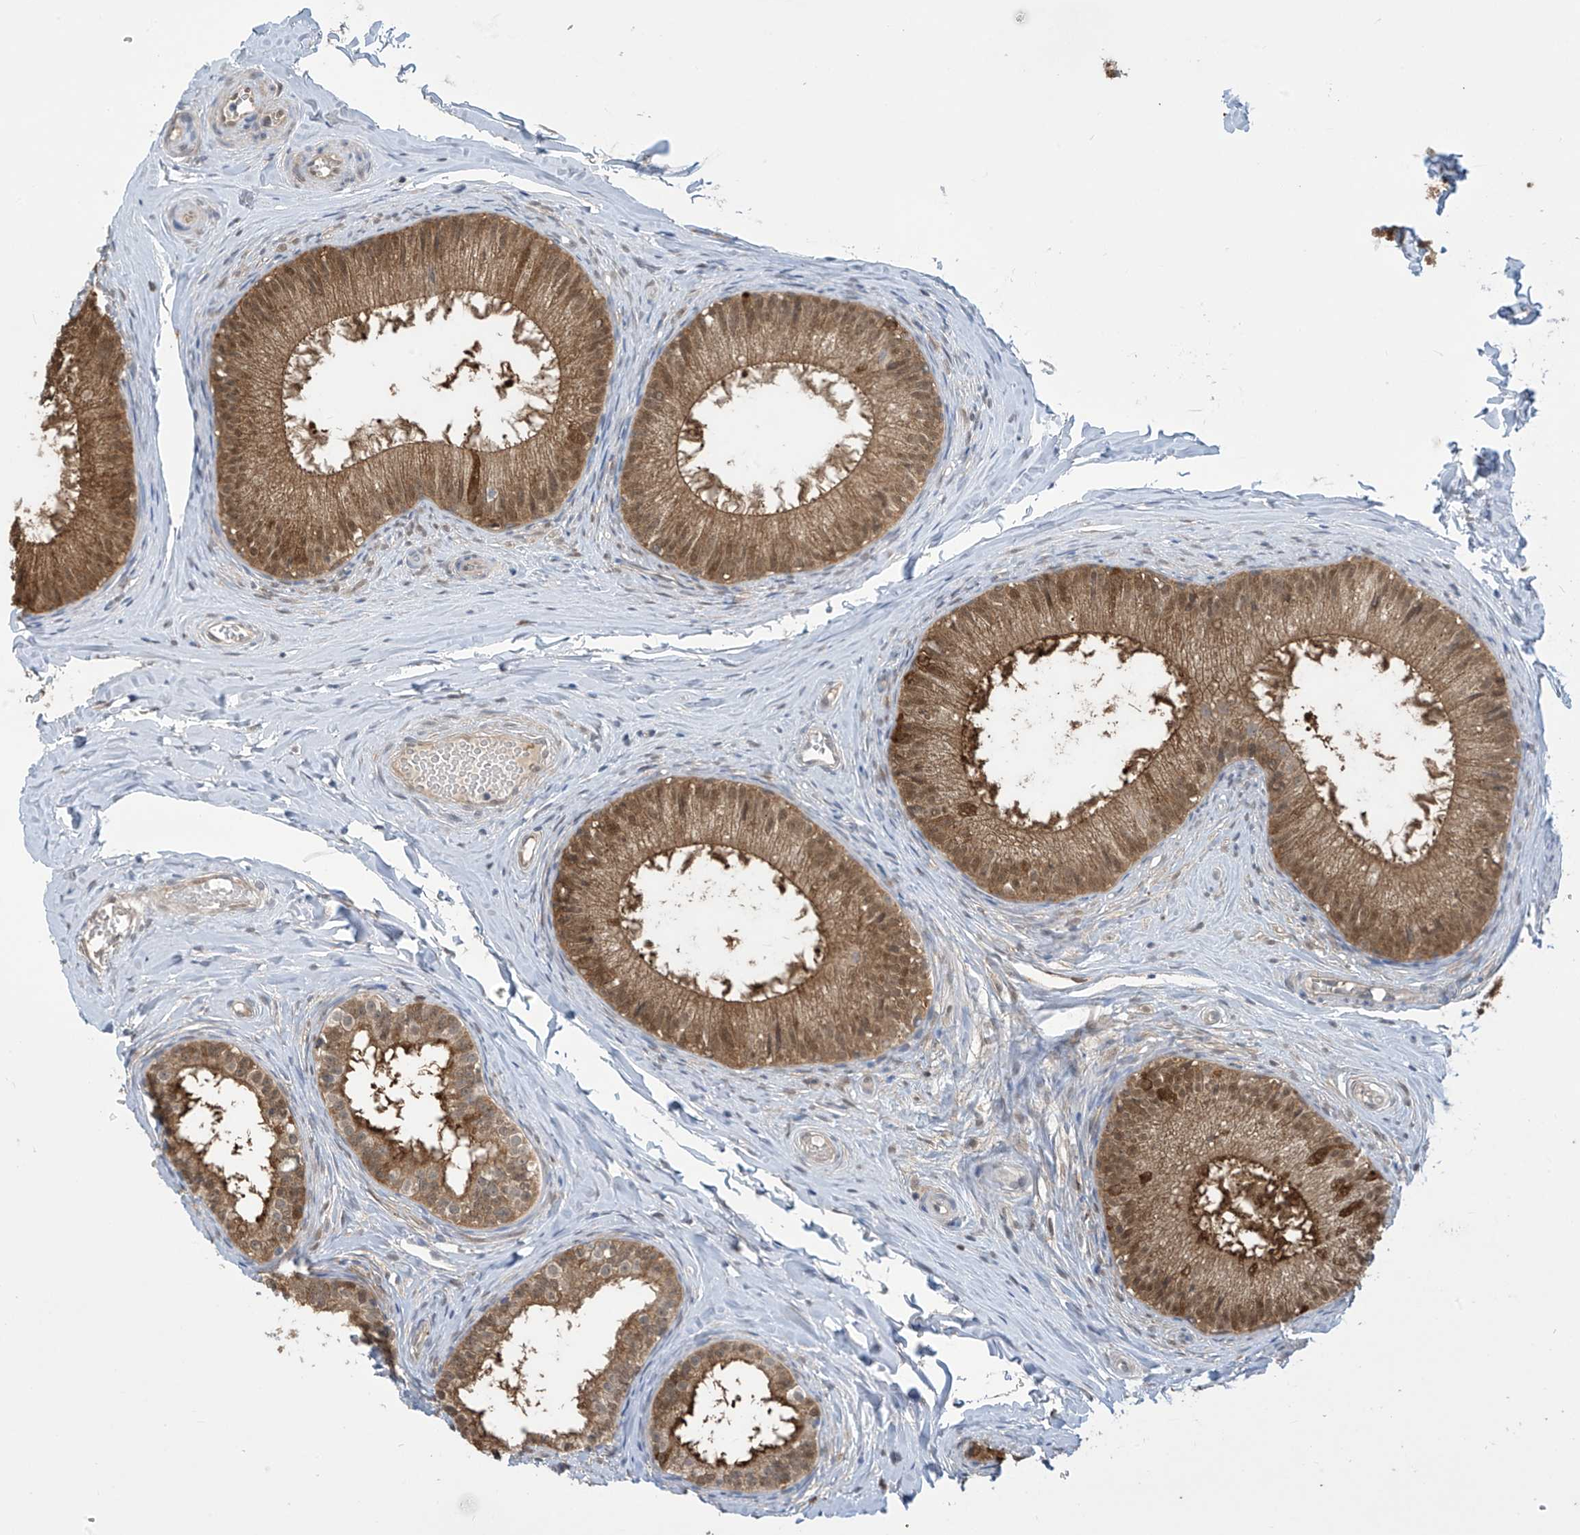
{"staining": {"intensity": "strong", "quantity": ">75%", "location": "cytoplasmic/membranous"}, "tissue": "epididymis", "cell_type": "Glandular cells", "image_type": "normal", "snomed": [{"axis": "morphology", "description": "Normal tissue, NOS"}, {"axis": "topography", "description": "Epididymis"}], "caption": "Epididymis stained with DAB IHC shows high levels of strong cytoplasmic/membranous positivity in about >75% of glandular cells.", "gene": "IDH1", "patient": {"sex": "male", "age": 34}}